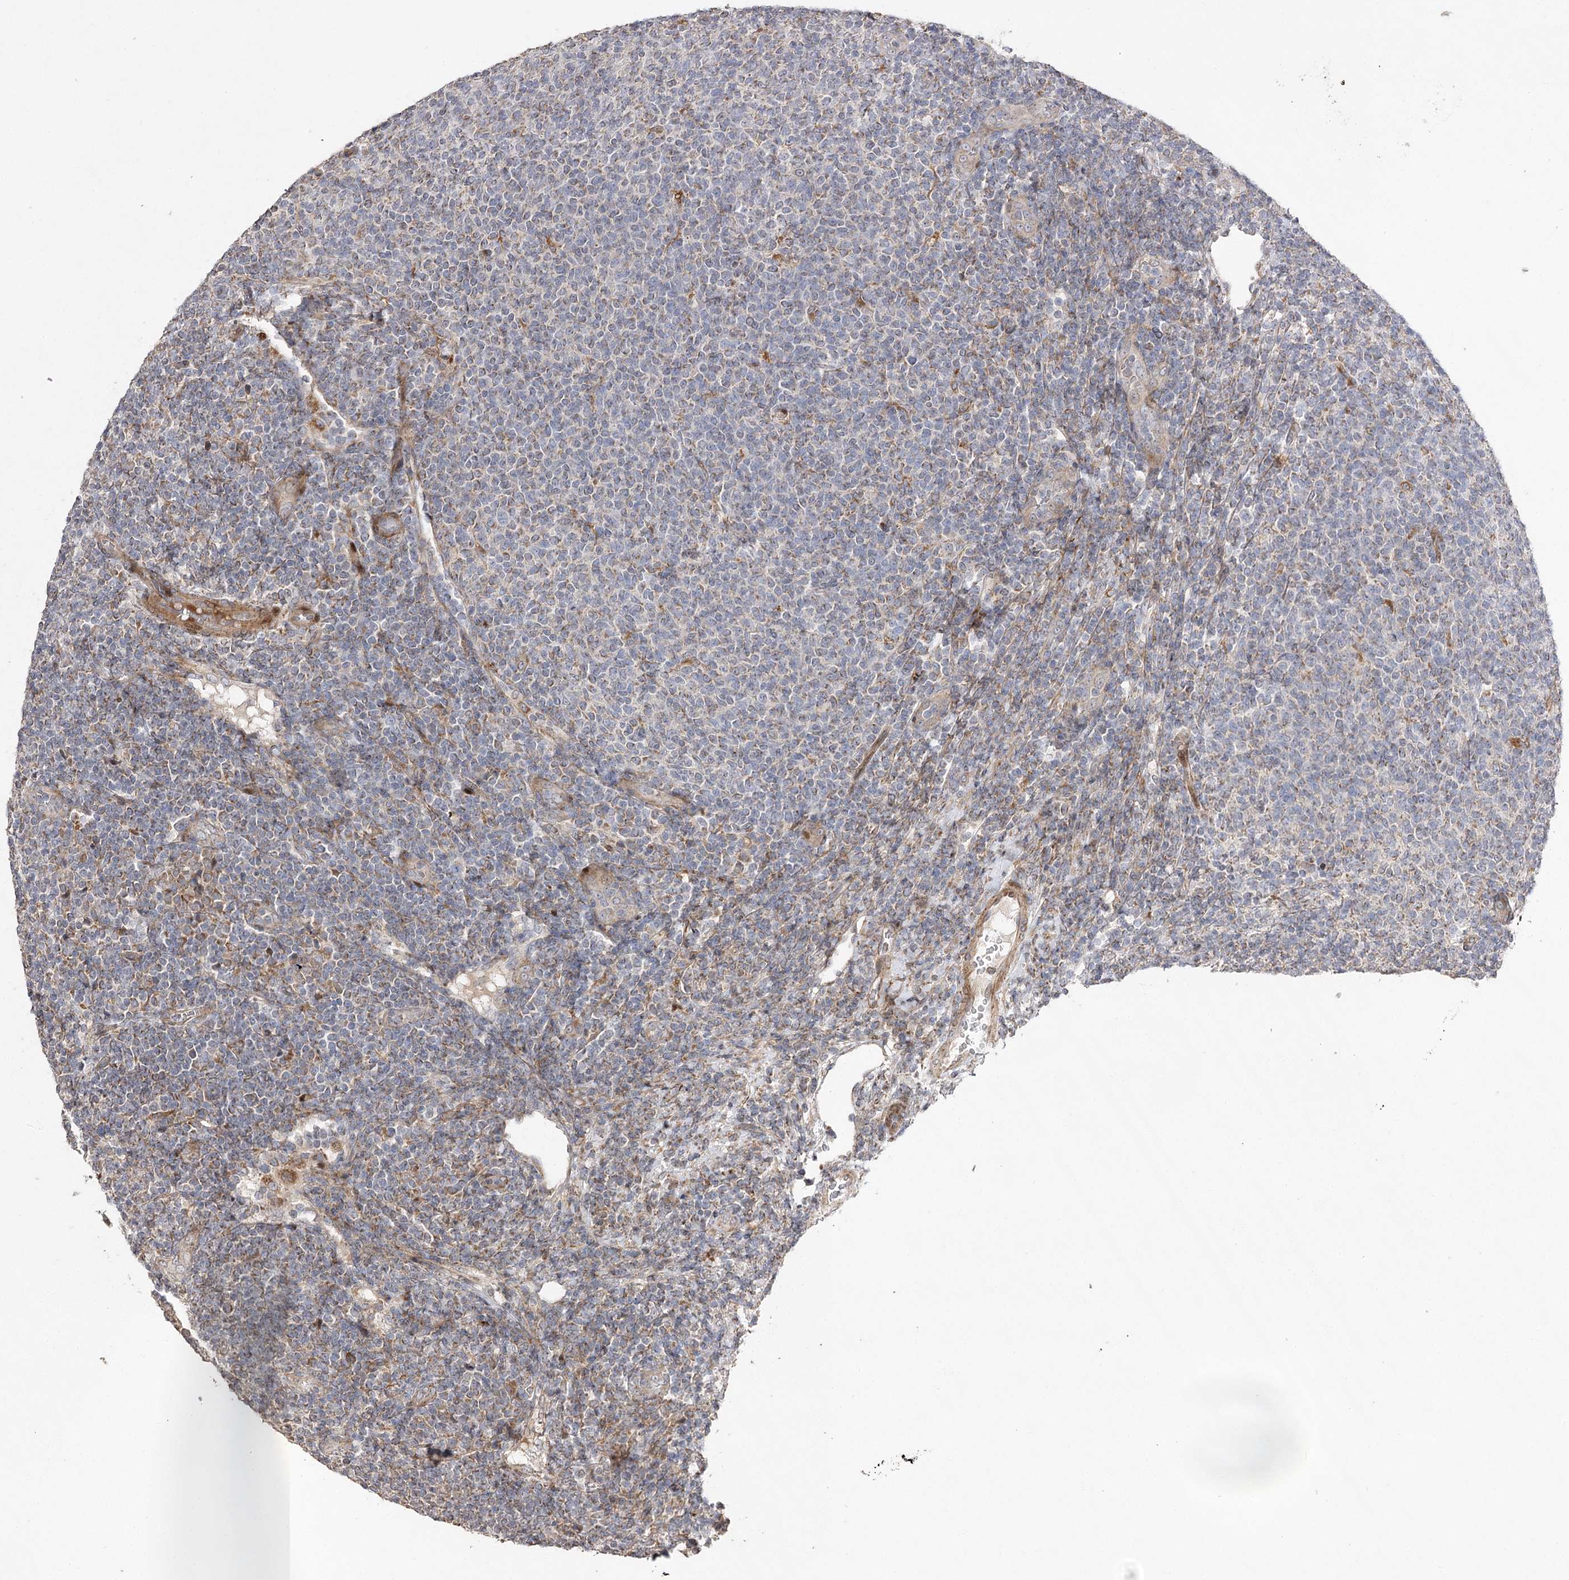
{"staining": {"intensity": "weak", "quantity": "25%-75%", "location": "cytoplasmic/membranous"}, "tissue": "lymphoma", "cell_type": "Tumor cells", "image_type": "cancer", "snomed": [{"axis": "morphology", "description": "Malignant lymphoma, non-Hodgkin's type, Low grade"}, {"axis": "topography", "description": "Lymph node"}], "caption": "Protein expression analysis of lymphoma shows weak cytoplasmic/membranous staining in about 25%-75% of tumor cells.", "gene": "OBSL1", "patient": {"sex": "male", "age": 66}}